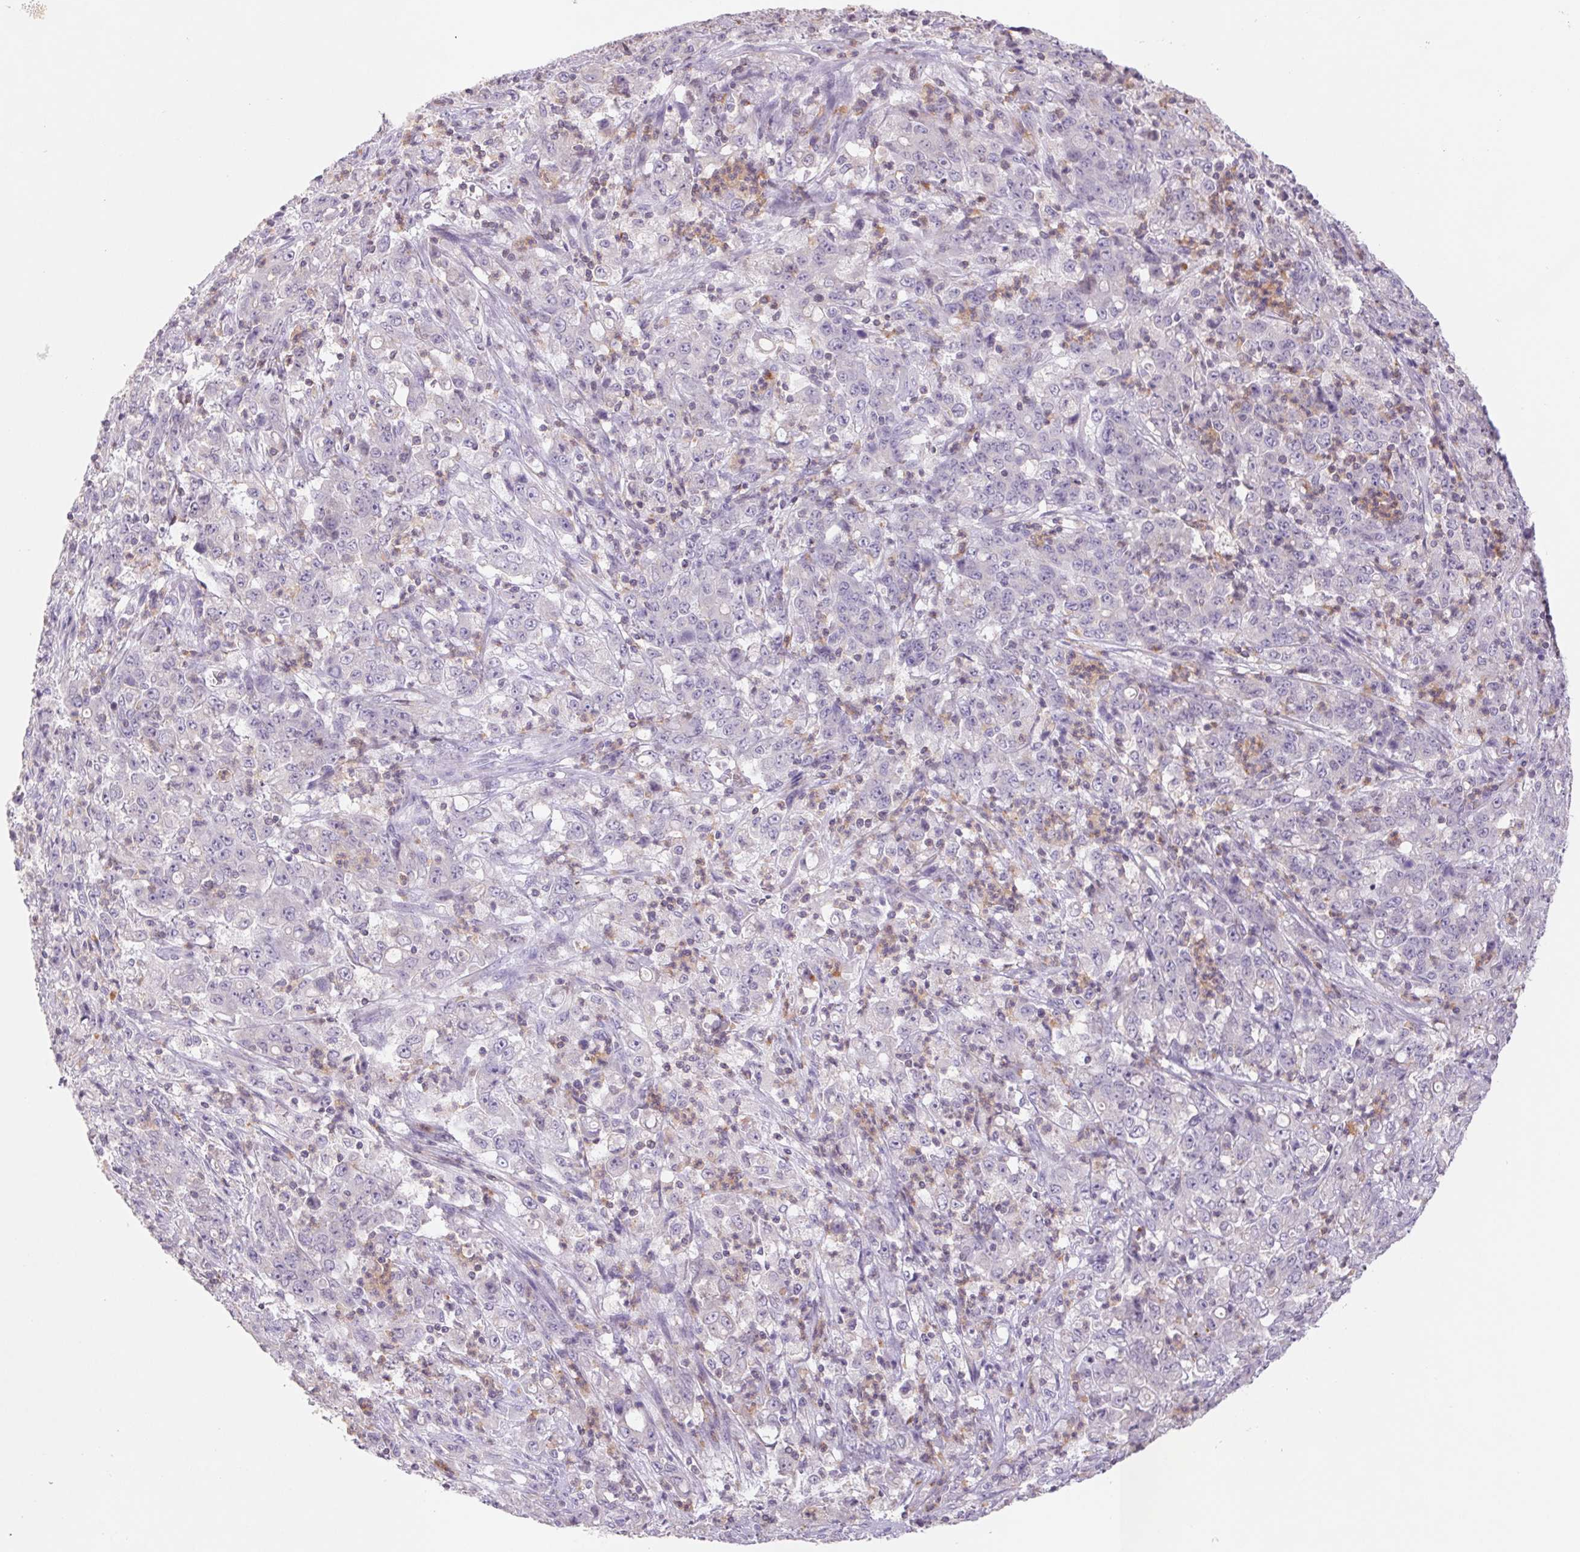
{"staining": {"intensity": "negative", "quantity": "none", "location": "none"}, "tissue": "stomach cancer", "cell_type": "Tumor cells", "image_type": "cancer", "snomed": [{"axis": "morphology", "description": "Adenocarcinoma, NOS"}, {"axis": "topography", "description": "Stomach, lower"}], "caption": "Immunohistochemistry of human stomach cancer (adenocarcinoma) exhibits no expression in tumor cells.", "gene": "KIF26A", "patient": {"sex": "female", "age": 71}}